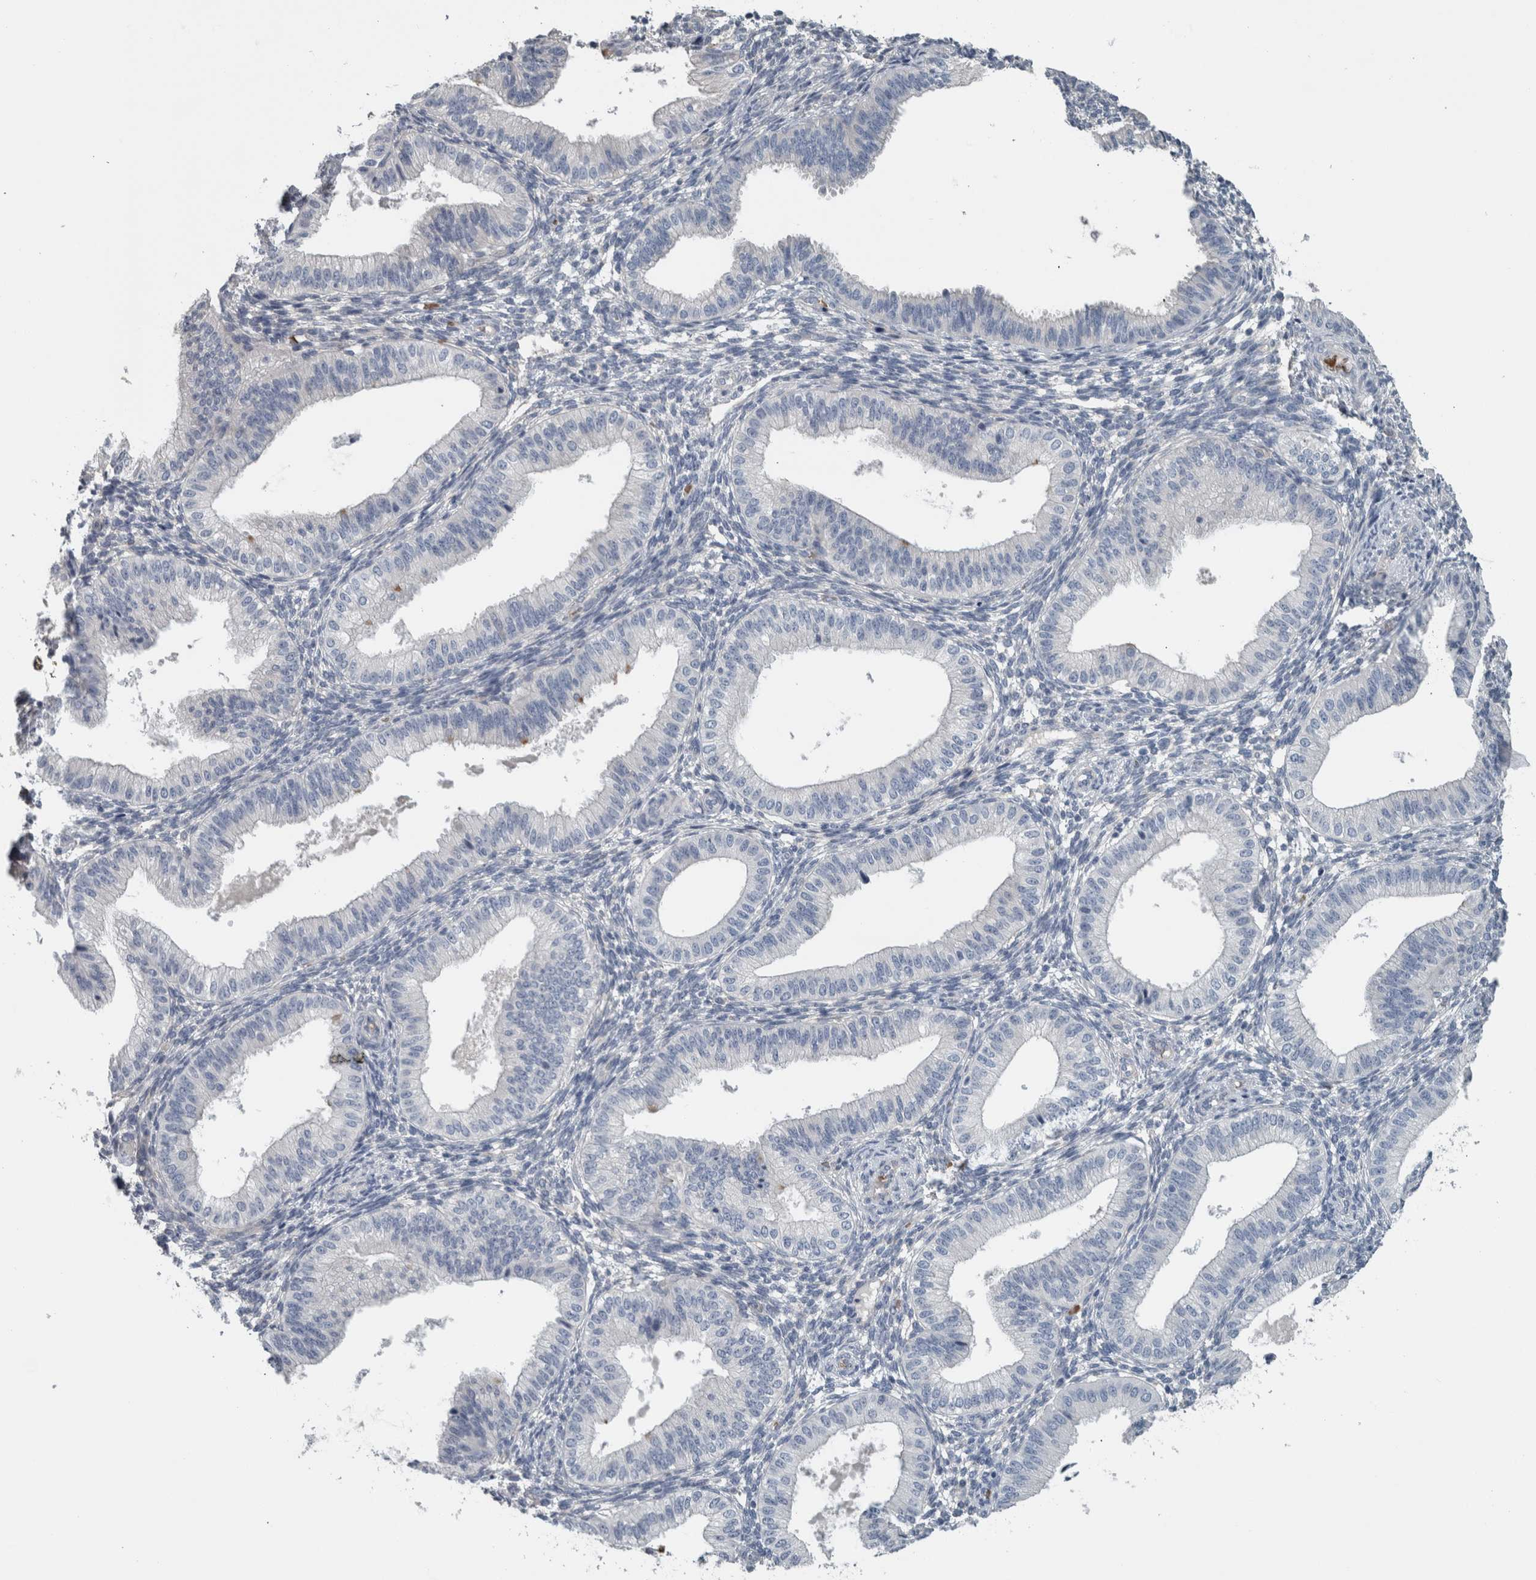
{"staining": {"intensity": "negative", "quantity": "none", "location": "none"}, "tissue": "endometrium", "cell_type": "Cells in endometrial stroma", "image_type": "normal", "snomed": [{"axis": "morphology", "description": "Normal tissue, NOS"}, {"axis": "topography", "description": "Endometrium"}], "caption": "Immunohistochemistry of unremarkable endometrium demonstrates no positivity in cells in endometrial stroma. The staining is performed using DAB (3,3'-diaminobenzidine) brown chromogen with nuclei counter-stained in using hematoxylin.", "gene": "SH3GL2", "patient": {"sex": "female", "age": 39}}